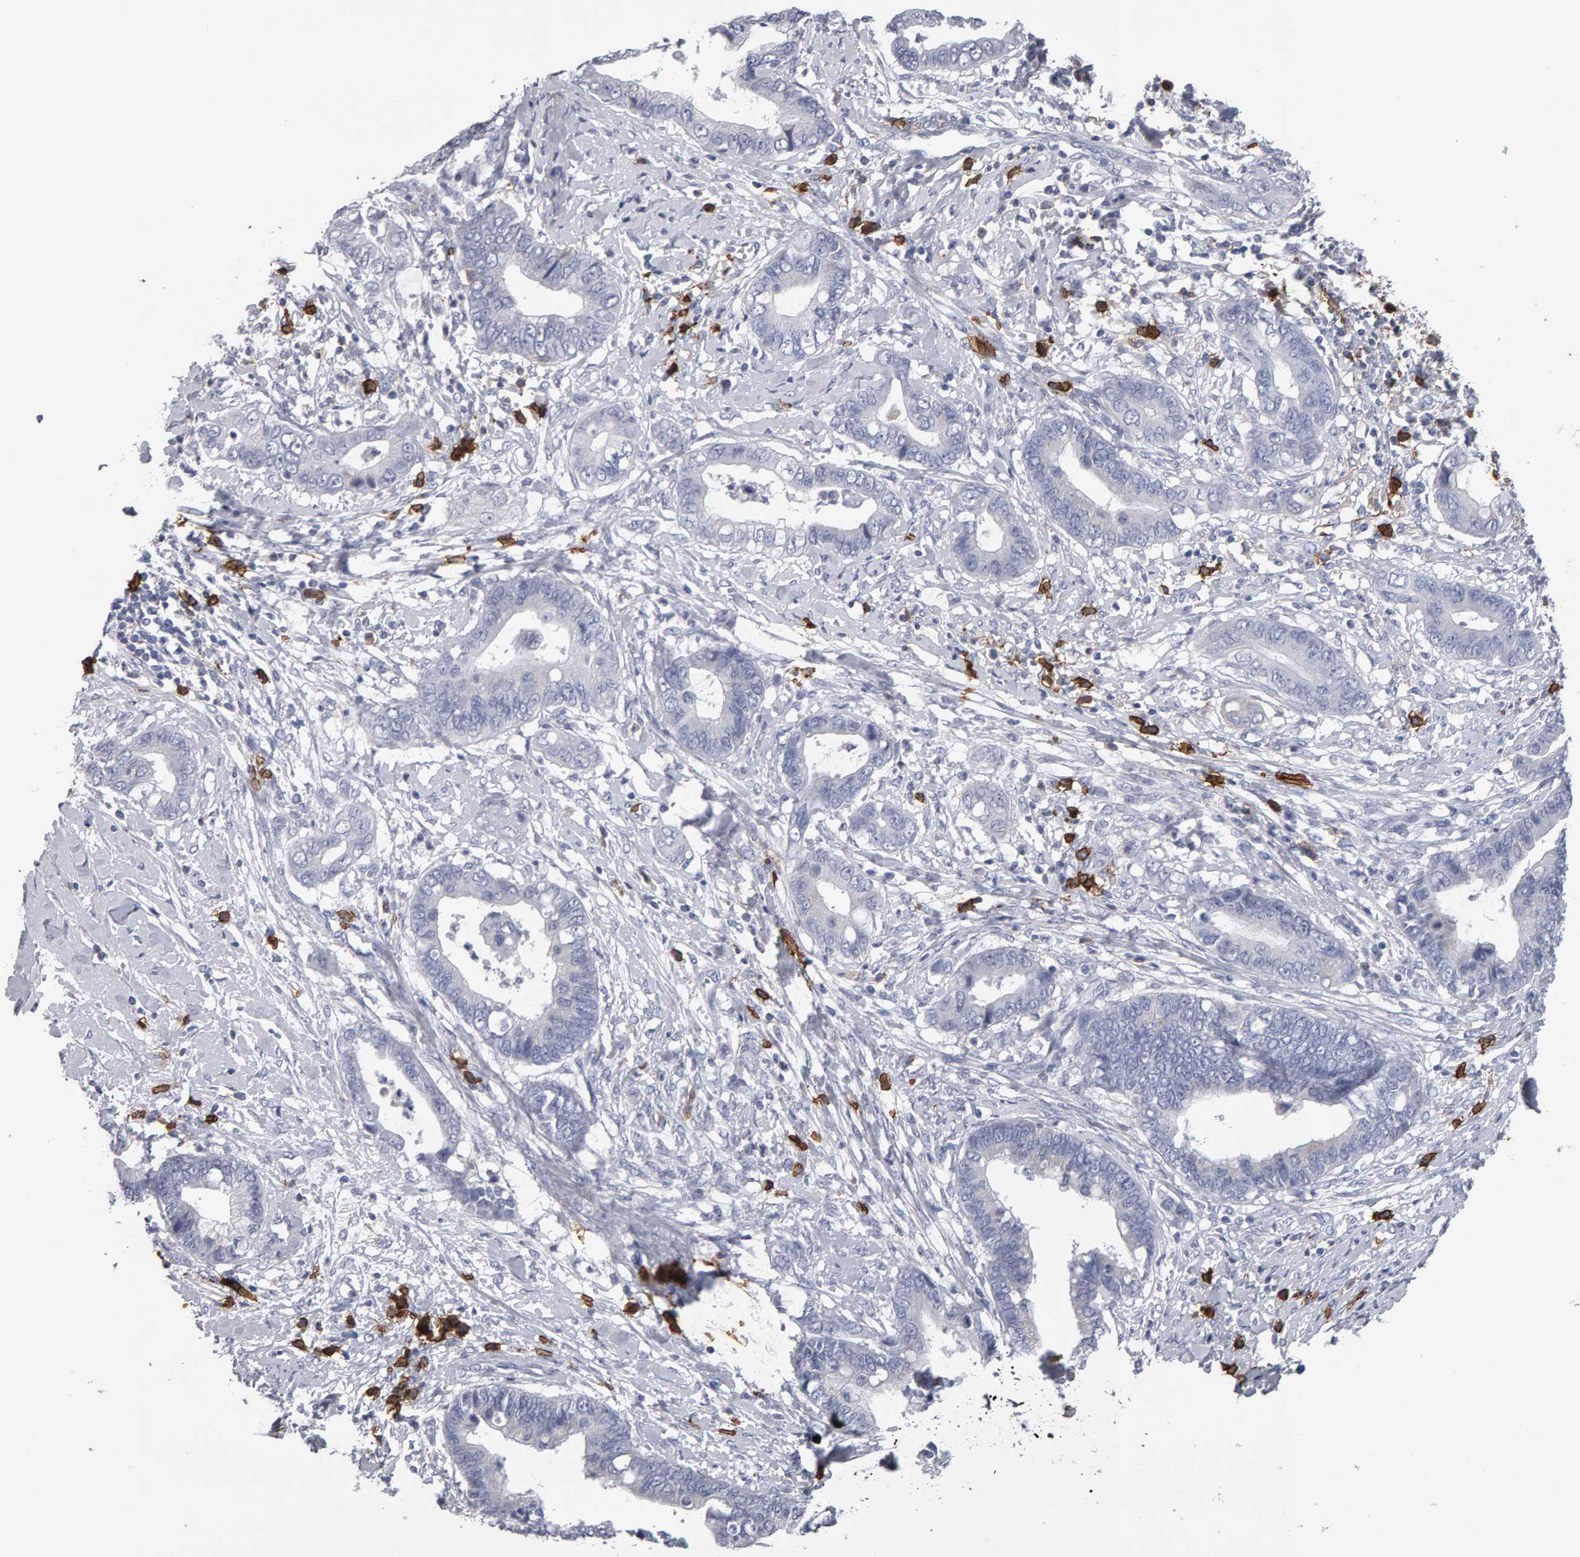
{"staining": {"intensity": "negative", "quantity": "none", "location": "none"}, "tissue": "cervical cancer", "cell_type": "Tumor cells", "image_type": "cancer", "snomed": [{"axis": "morphology", "description": "Adenocarcinoma, NOS"}, {"axis": "topography", "description": "Cervix"}], "caption": "Micrograph shows no protein staining in tumor cells of cervical cancer tissue.", "gene": "CD38", "patient": {"sex": "female", "age": 44}}